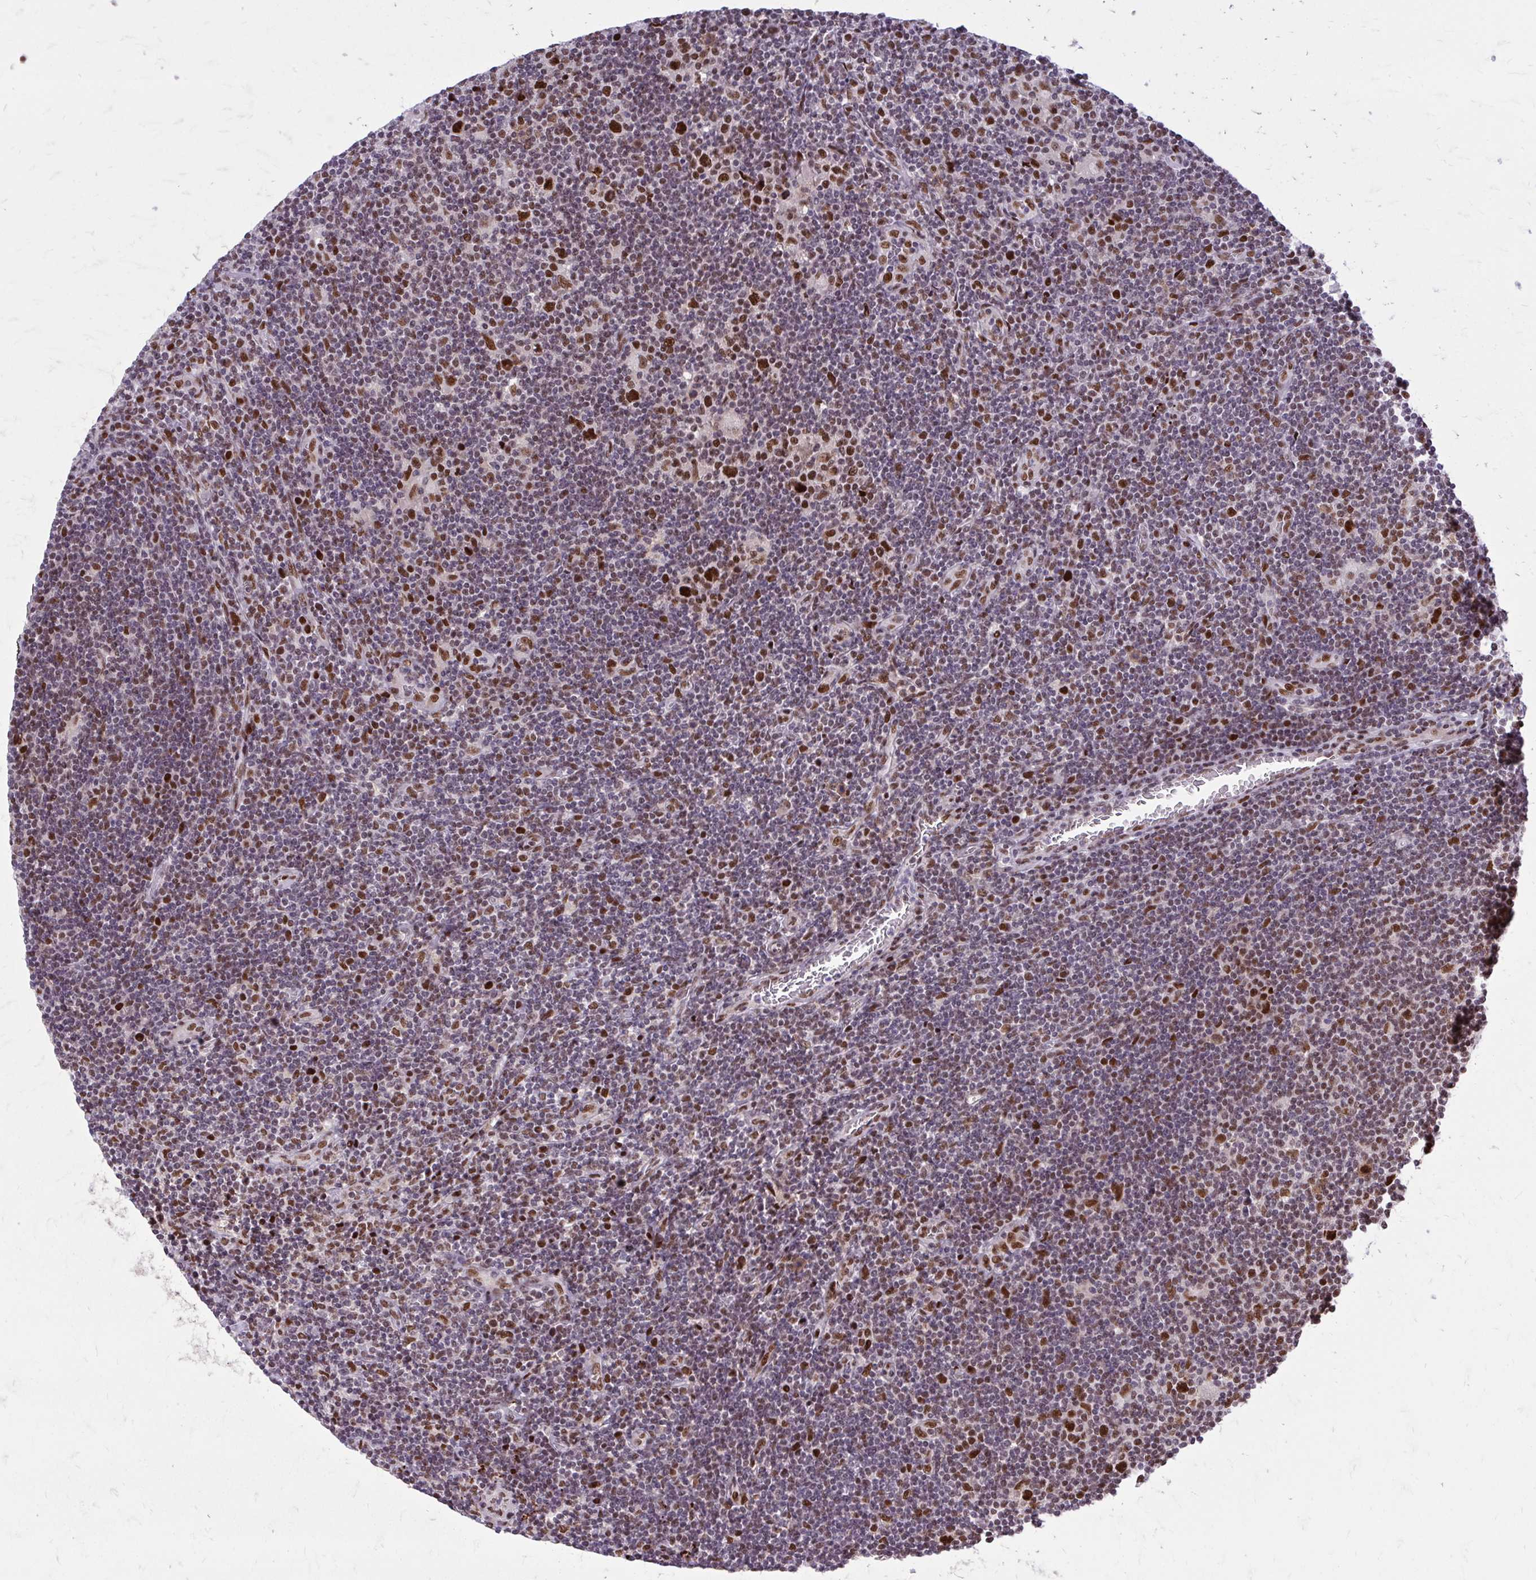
{"staining": {"intensity": "strong", "quantity": ">75%", "location": "nuclear"}, "tissue": "lymphoma", "cell_type": "Tumor cells", "image_type": "cancer", "snomed": [{"axis": "morphology", "description": "Hodgkin's disease, NOS"}, {"axis": "topography", "description": "Lymph node"}], "caption": "Immunohistochemical staining of Hodgkin's disease reveals high levels of strong nuclear protein expression in approximately >75% of tumor cells.", "gene": "PSME4", "patient": {"sex": "male", "age": 40}}